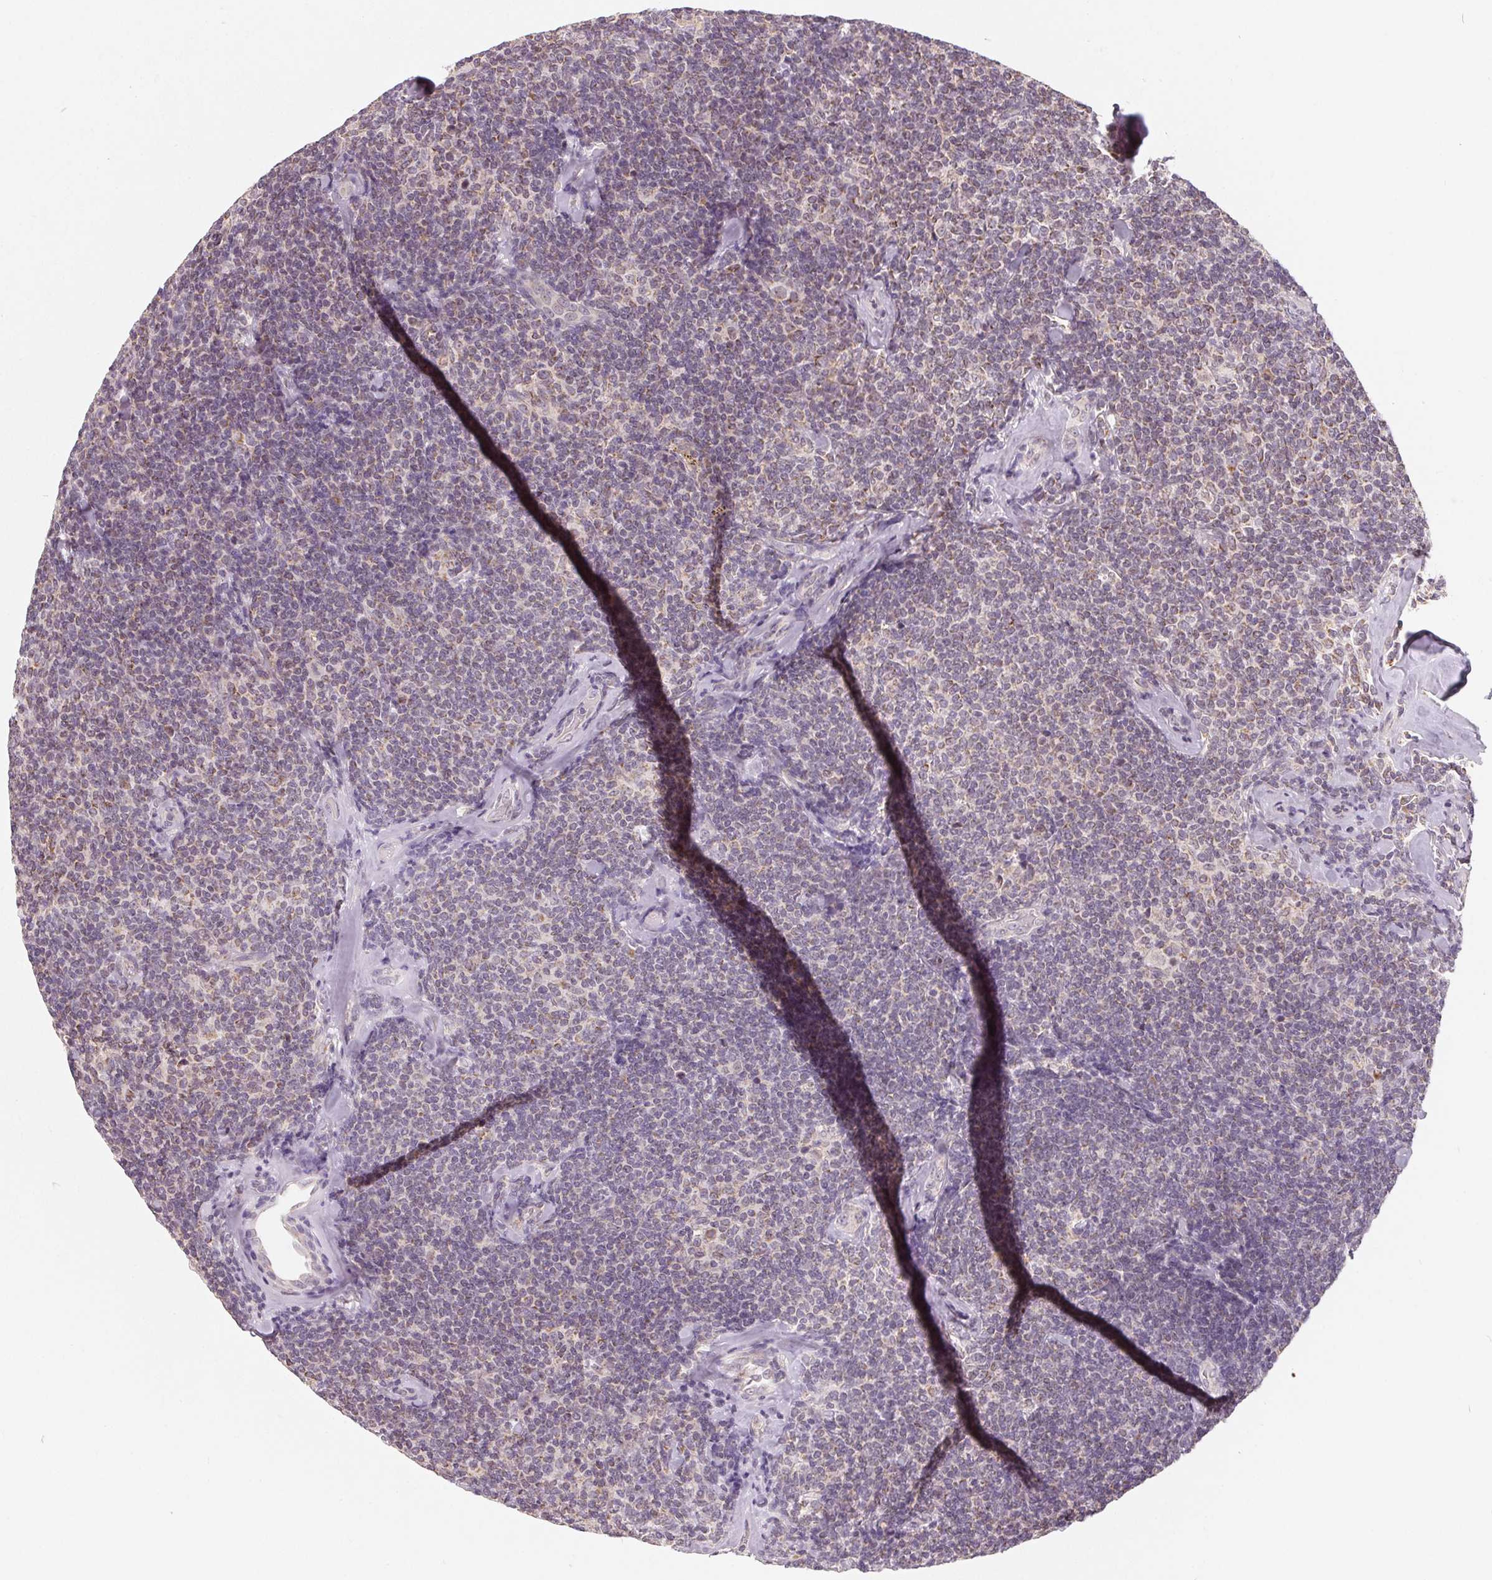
{"staining": {"intensity": "weak", "quantity": "25%-75%", "location": "cytoplasmic/membranous"}, "tissue": "lymphoma", "cell_type": "Tumor cells", "image_type": "cancer", "snomed": [{"axis": "morphology", "description": "Malignant lymphoma, non-Hodgkin's type, Low grade"}, {"axis": "topography", "description": "Lymph node"}], "caption": "Human malignant lymphoma, non-Hodgkin's type (low-grade) stained with a brown dye reveals weak cytoplasmic/membranous positive expression in about 25%-75% of tumor cells.", "gene": "GHITM", "patient": {"sex": "female", "age": 56}}